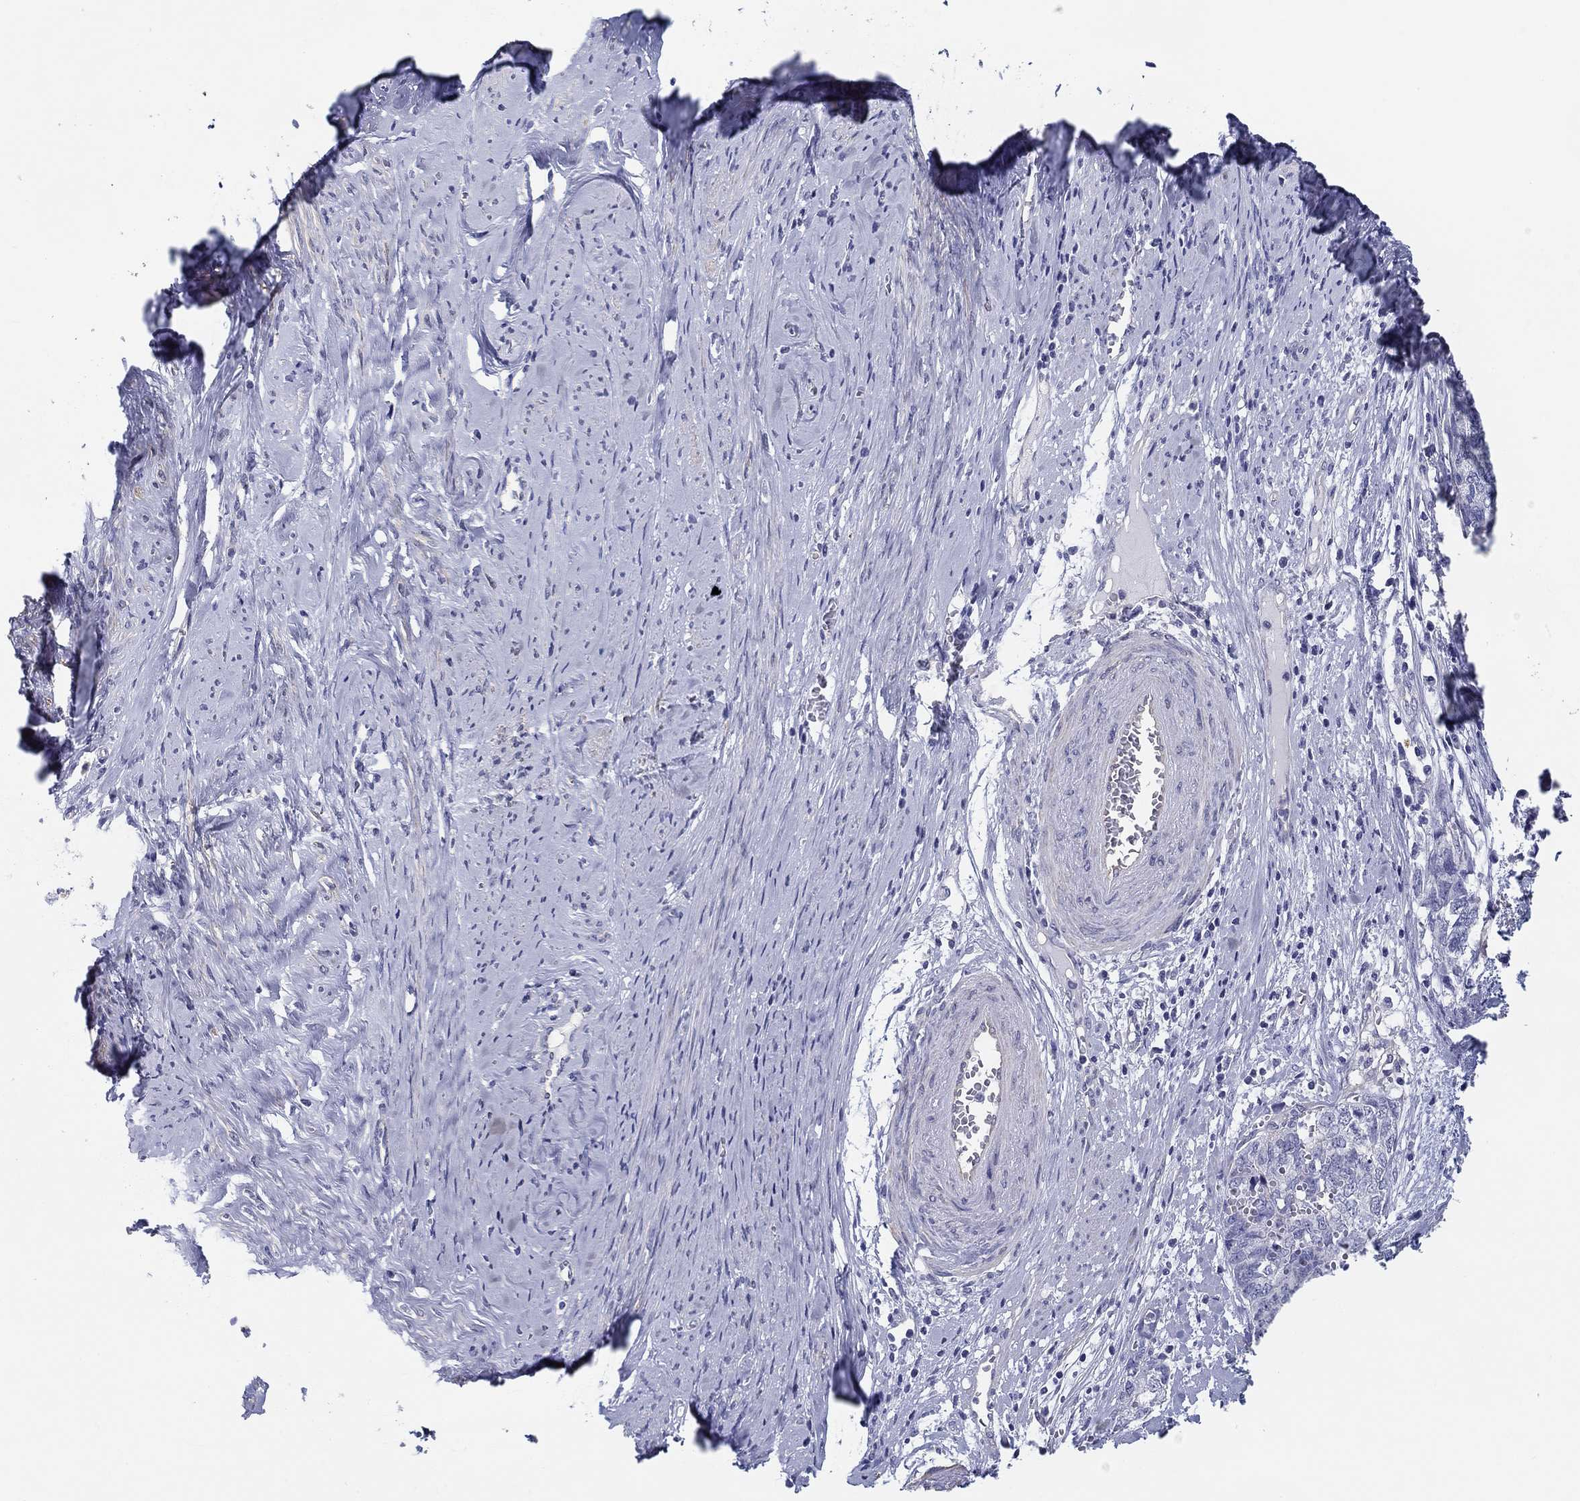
{"staining": {"intensity": "negative", "quantity": "none", "location": "none"}, "tissue": "cervical cancer", "cell_type": "Tumor cells", "image_type": "cancer", "snomed": [{"axis": "morphology", "description": "Squamous cell carcinoma, NOS"}, {"axis": "topography", "description": "Cervix"}], "caption": "Tumor cells are negative for protein expression in human cervical cancer (squamous cell carcinoma).", "gene": "CRYGD", "patient": {"sex": "female", "age": 63}}